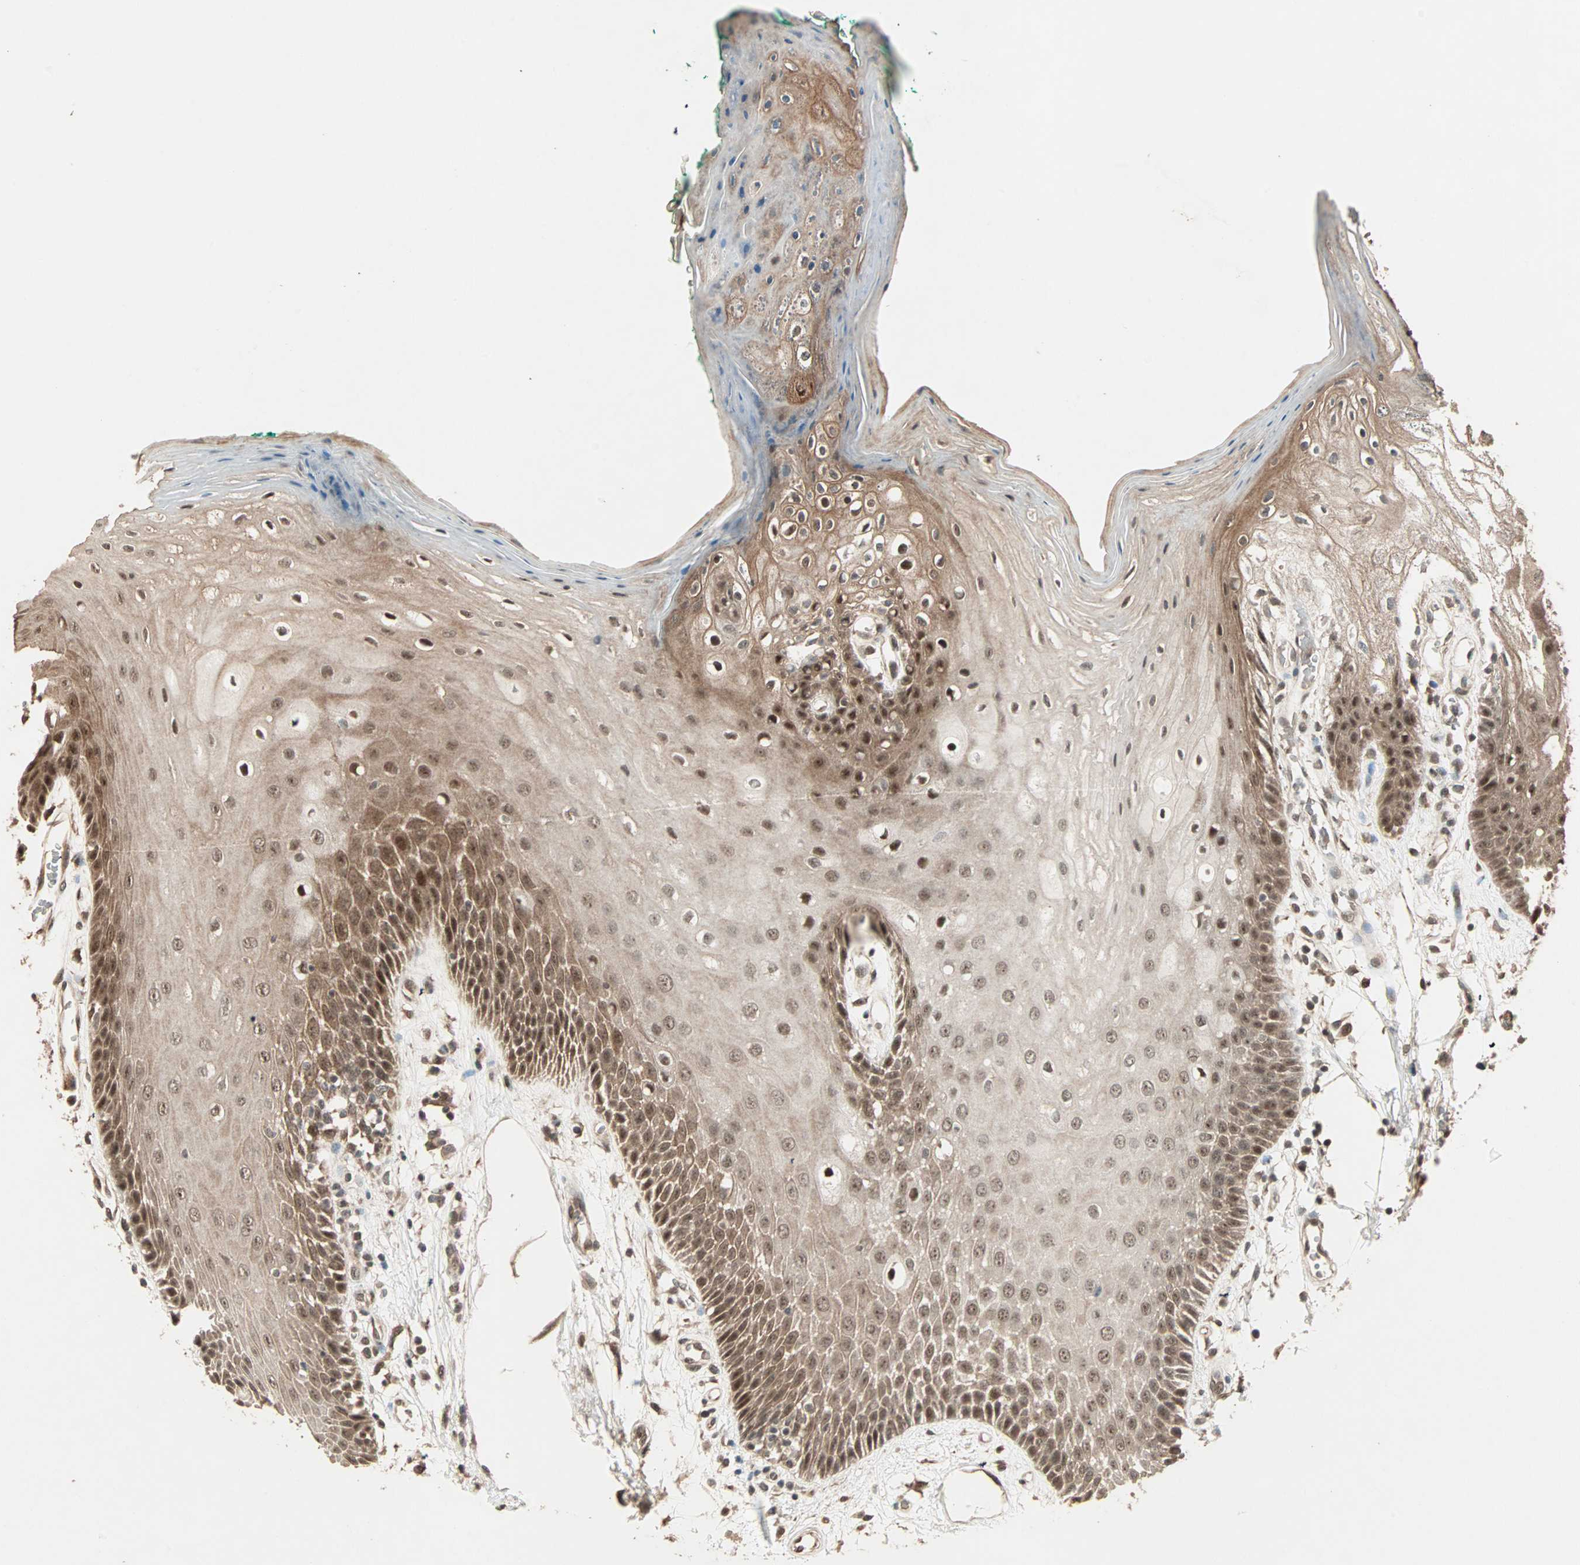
{"staining": {"intensity": "strong", "quantity": ">75%", "location": "cytoplasmic/membranous,nuclear"}, "tissue": "oral mucosa", "cell_type": "Squamous epithelial cells", "image_type": "normal", "snomed": [{"axis": "morphology", "description": "Normal tissue, NOS"}, {"axis": "morphology", "description": "Squamous cell carcinoma, NOS"}, {"axis": "topography", "description": "Skeletal muscle"}, {"axis": "topography", "description": "Oral tissue"}, {"axis": "topography", "description": "Head-Neck"}], "caption": "Unremarkable oral mucosa exhibits strong cytoplasmic/membranous,nuclear positivity in about >75% of squamous epithelial cells, visualized by immunohistochemistry.", "gene": "ZSCAN31", "patient": {"sex": "female", "age": 84}}